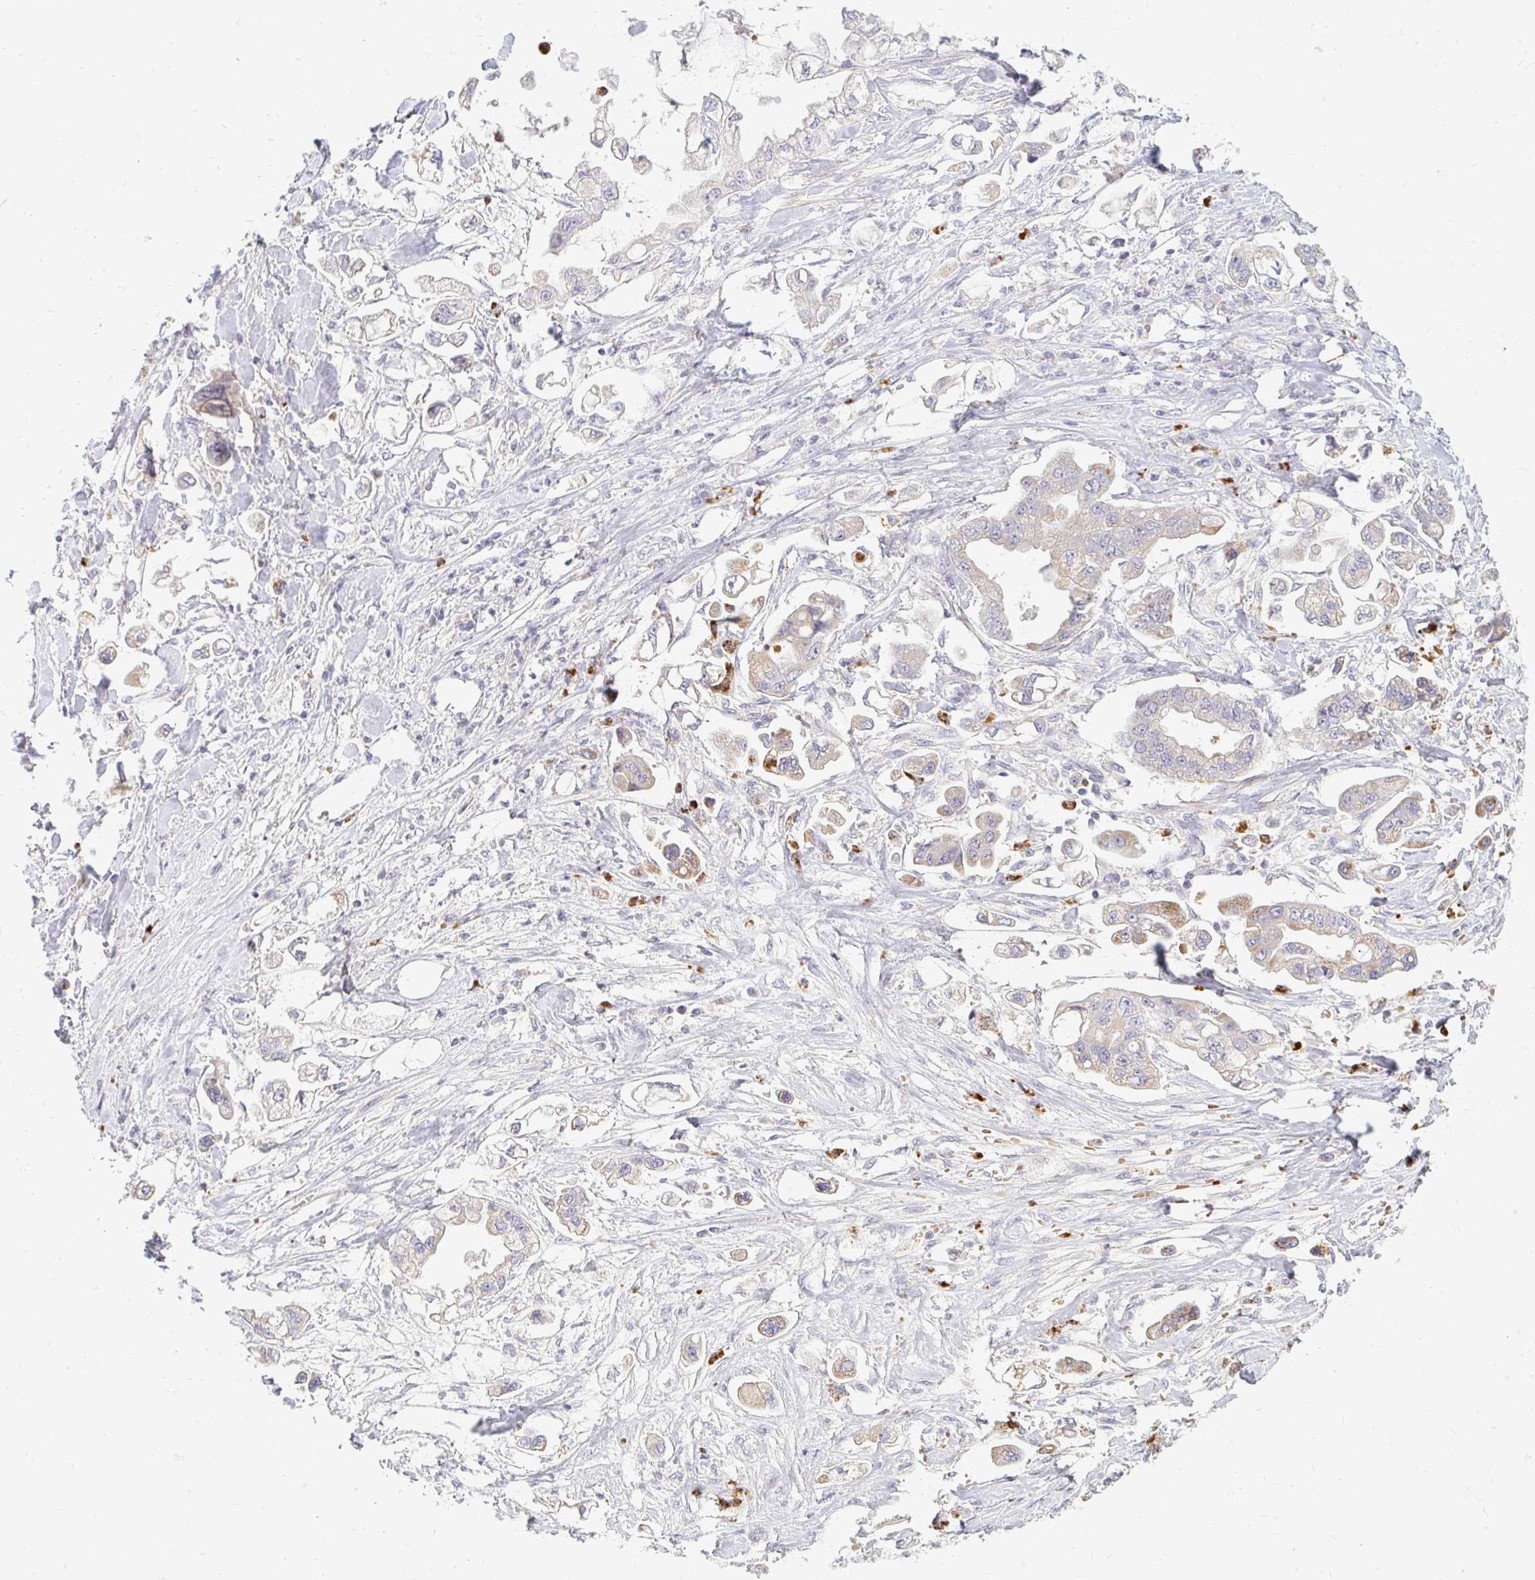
{"staining": {"intensity": "weak", "quantity": "25%-75%", "location": "cytoplasmic/membranous"}, "tissue": "stomach cancer", "cell_type": "Tumor cells", "image_type": "cancer", "snomed": [{"axis": "morphology", "description": "Adenocarcinoma, NOS"}, {"axis": "topography", "description": "Stomach"}], "caption": "The photomicrograph shows immunohistochemical staining of adenocarcinoma (stomach). There is weak cytoplasmic/membranous staining is appreciated in approximately 25%-75% of tumor cells.", "gene": "RAB33A", "patient": {"sex": "male", "age": 62}}